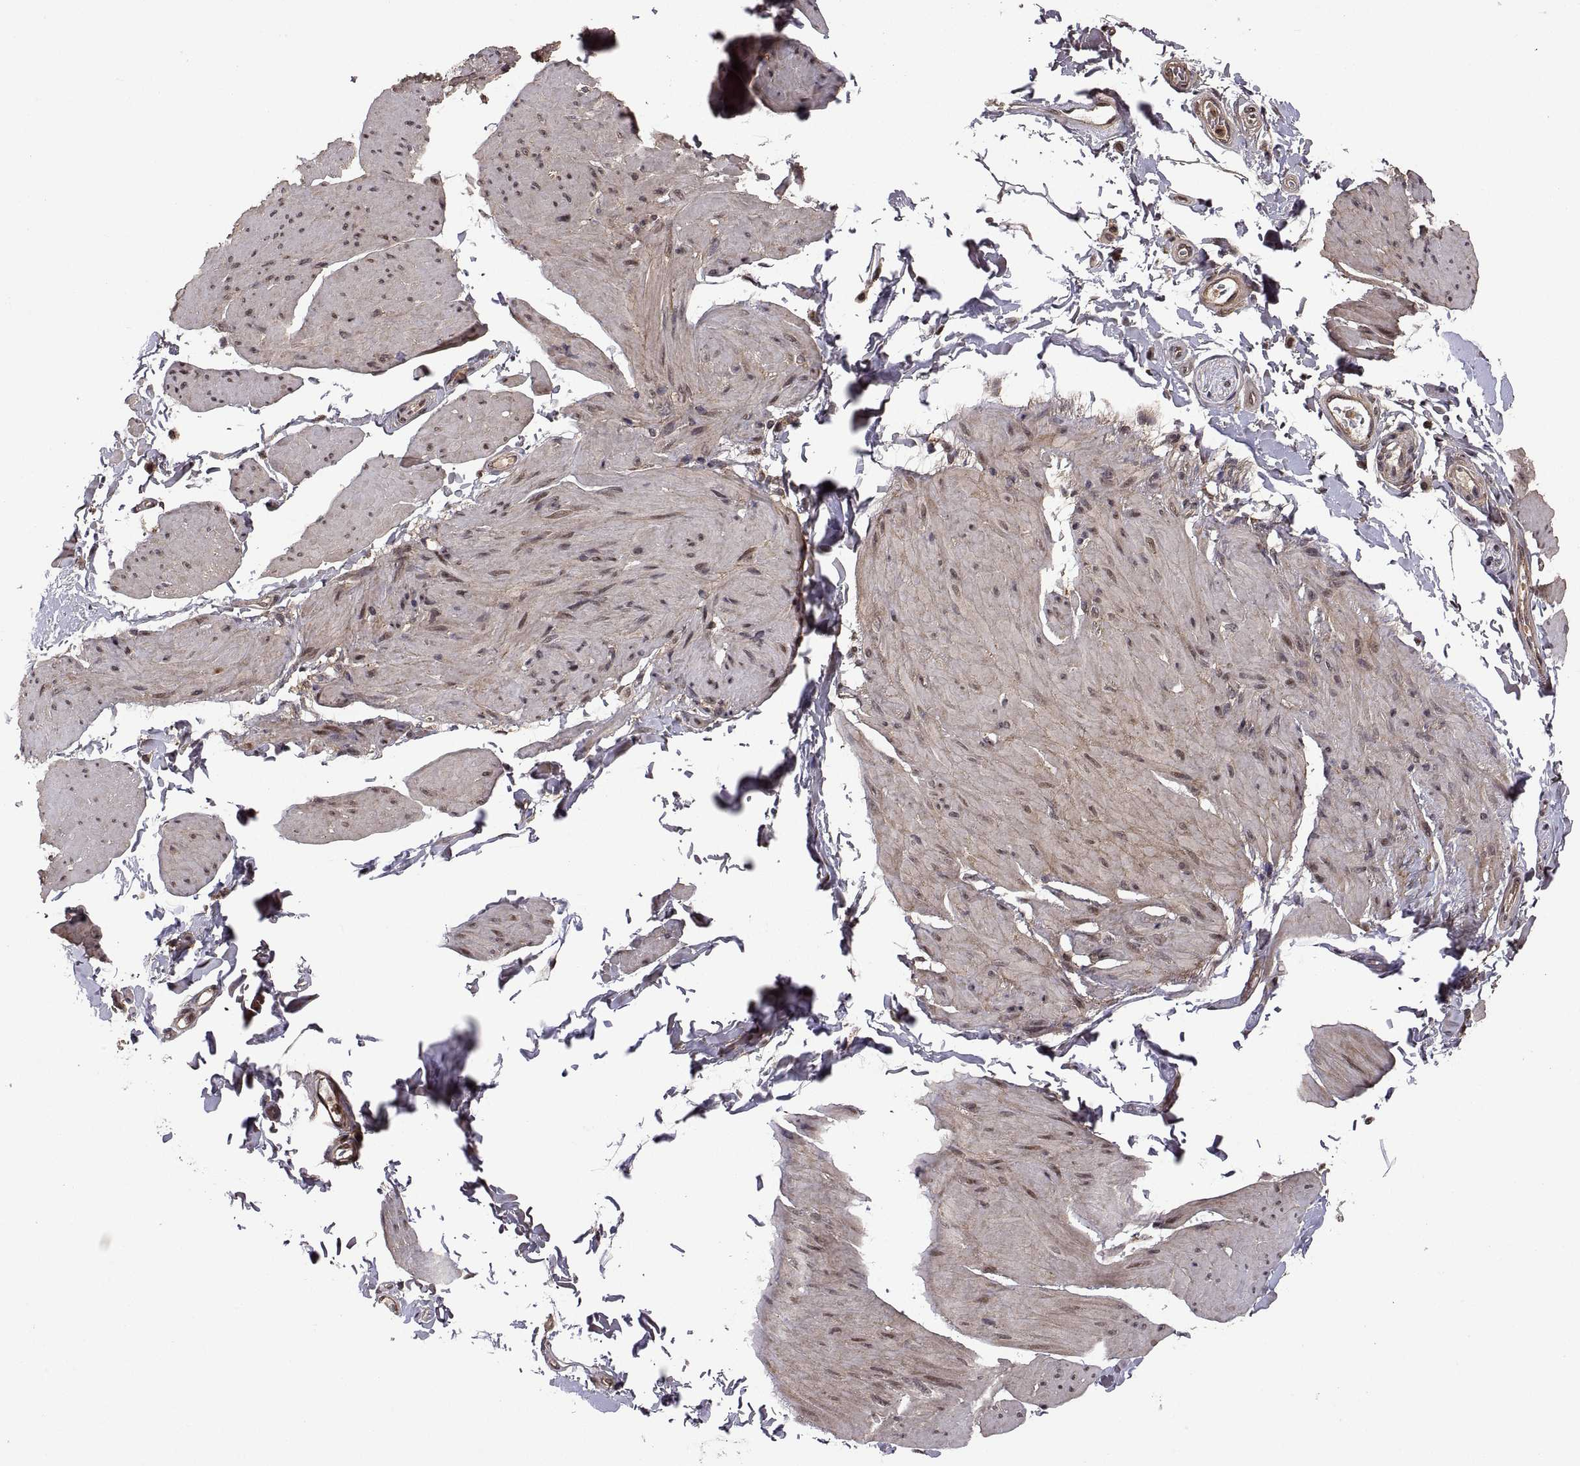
{"staining": {"intensity": "negative", "quantity": "none", "location": "none"}, "tissue": "smooth muscle", "cell_type": "Smooth muscle cells", "image_type": "normal", "snomed": [{"axis": "morphology", "description": "Normal tissue, NOS"}, {"axis": "topography", "description": "Adipose tissue"}, {"axis": "topography", "description": "Smooth muscle"}, {"axis": "topography", "description": "Peripheral nerve tissue"}], "caption": "DAB (3,3'-diaminobenzidine) immunohistochemical staining of unremarkable human smooth muscle displays no significant positivity in smooth muscle cells.", "gene": "ZNRF2", "patient": {"sex": "male", "age": 83}}